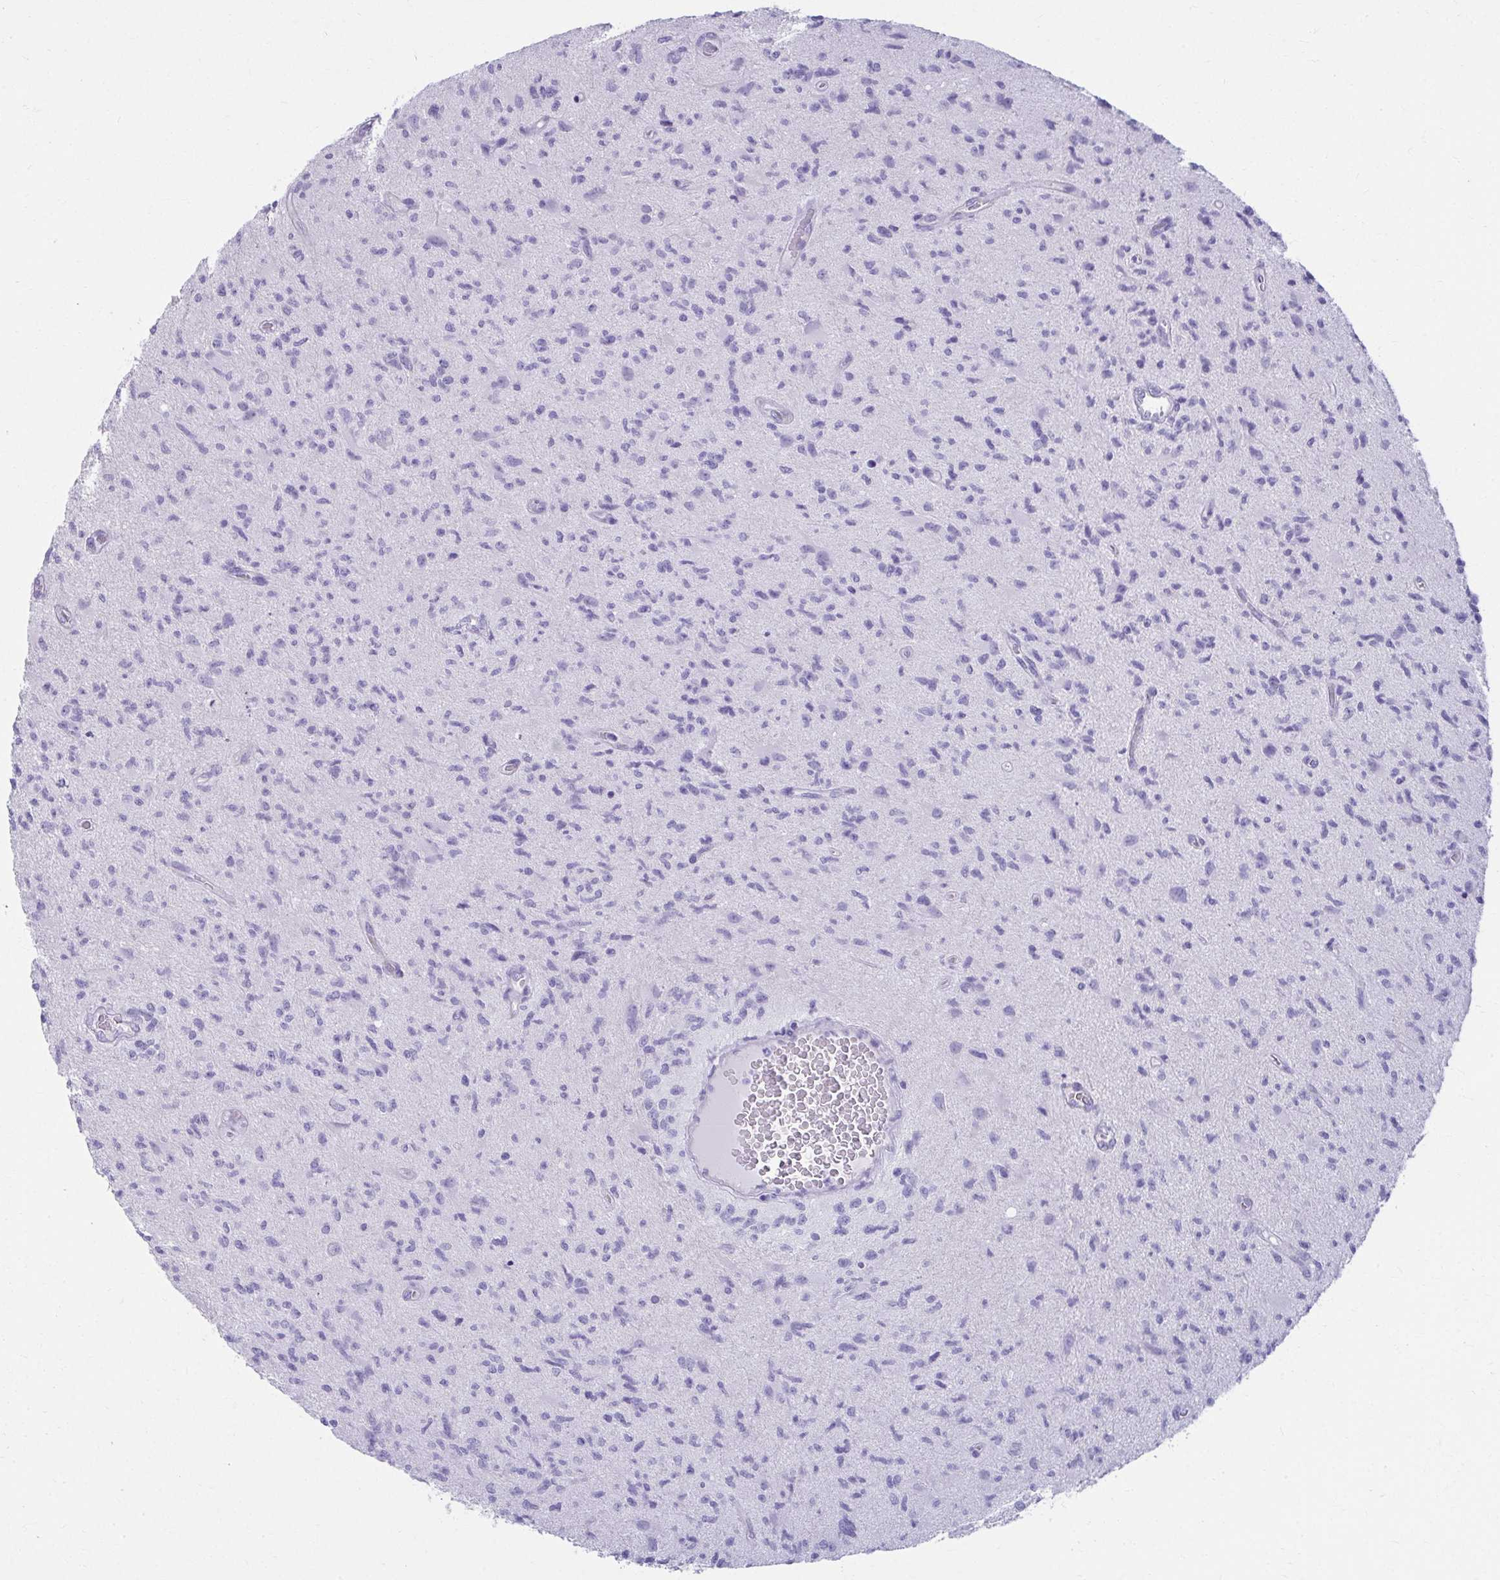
{"staining": {"intensity": "negative", "quantity": "none", "location": "none"}, "tissue": "glioma", "cell_type": "Tumor cells", "image_type": "cancer", "snomed": [{"axis": "morphology", "description": "Glioma, malignant, High grade"}, {"axis": "topography", "description": "Brain"}], "caption": "Immunohistochemical staining of human glioma displays no significant staining in tumor cells.", "gene": "ATP4B", "patient": {"sex": "male", "age": 67}}